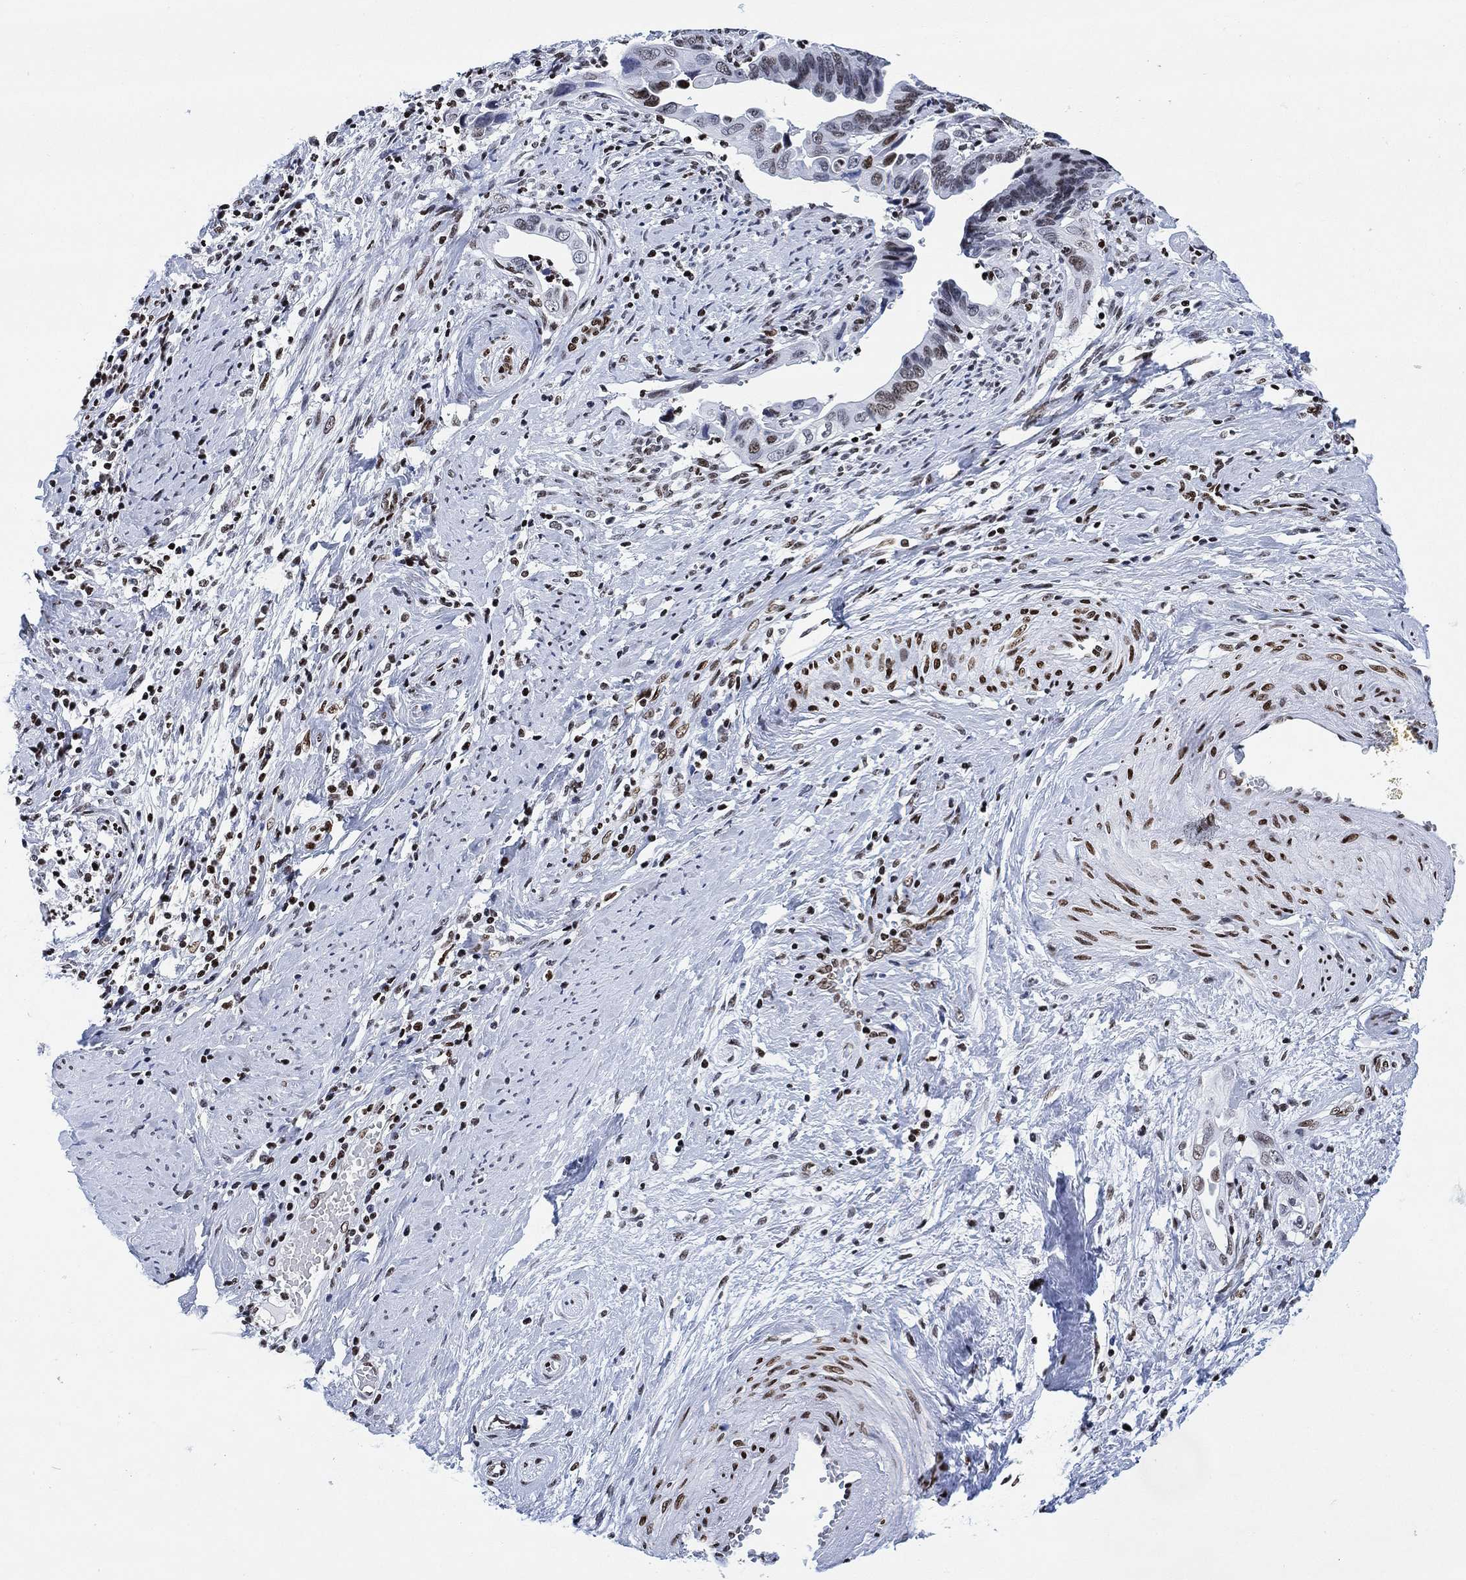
{"staining": {"intensity": "weak", "quantity": "<25%", "location": "nuclear"}, "tissue": "cervical cancer", "cell_type": "Tumor cells", "image_type": "cancer", "snomed": [{"axis": "morphology", "description": "Adenocarcinoma, NOS"}, {"axis": "topography", "description": "Cervix"}], "caption": "The immunohistochemistry photomicrograph has no significant staining in tumor cells of cervical adenocarcinoma tissue.", "gene": "H1-10", "patient": {"sex": "female", "age": 42}}